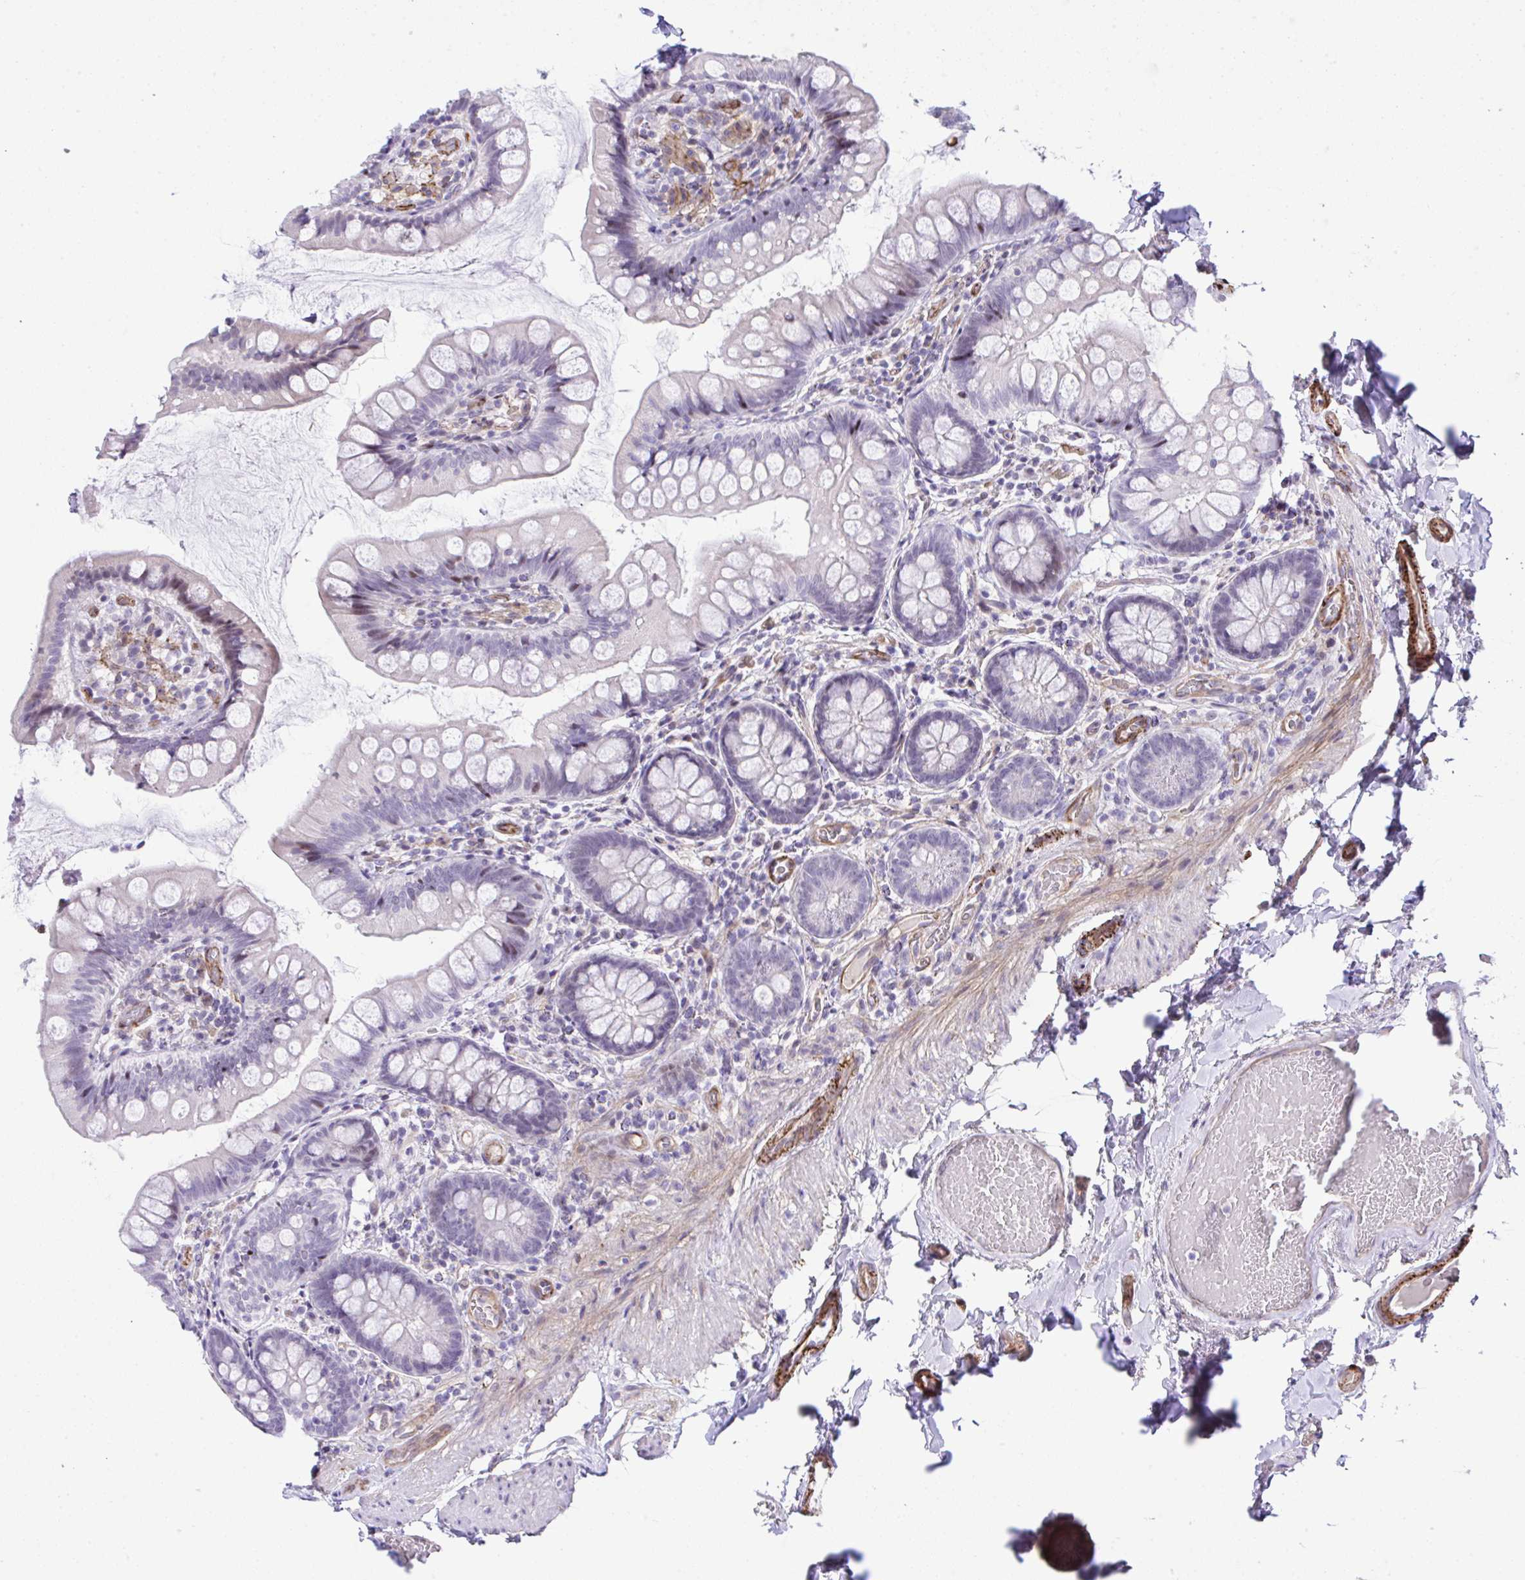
{"staining": {"intensity": "negative", "quantity": "none", "location": "none"}, "tissue": "small intestine", "cell_type": "Glandular cells", "image_type": "normal", "snomed": [{"axis": "morphology", "description": "Normal tissue, NOS"}, {"axis": "topography", "description": "Small intestine"}], "caption": "This is an IHC photomicrograph of normal human small intestine. There is no expression in glandular cells.", "gene": "FBXO34", "patient": {"sex": "male", "age": 70}}